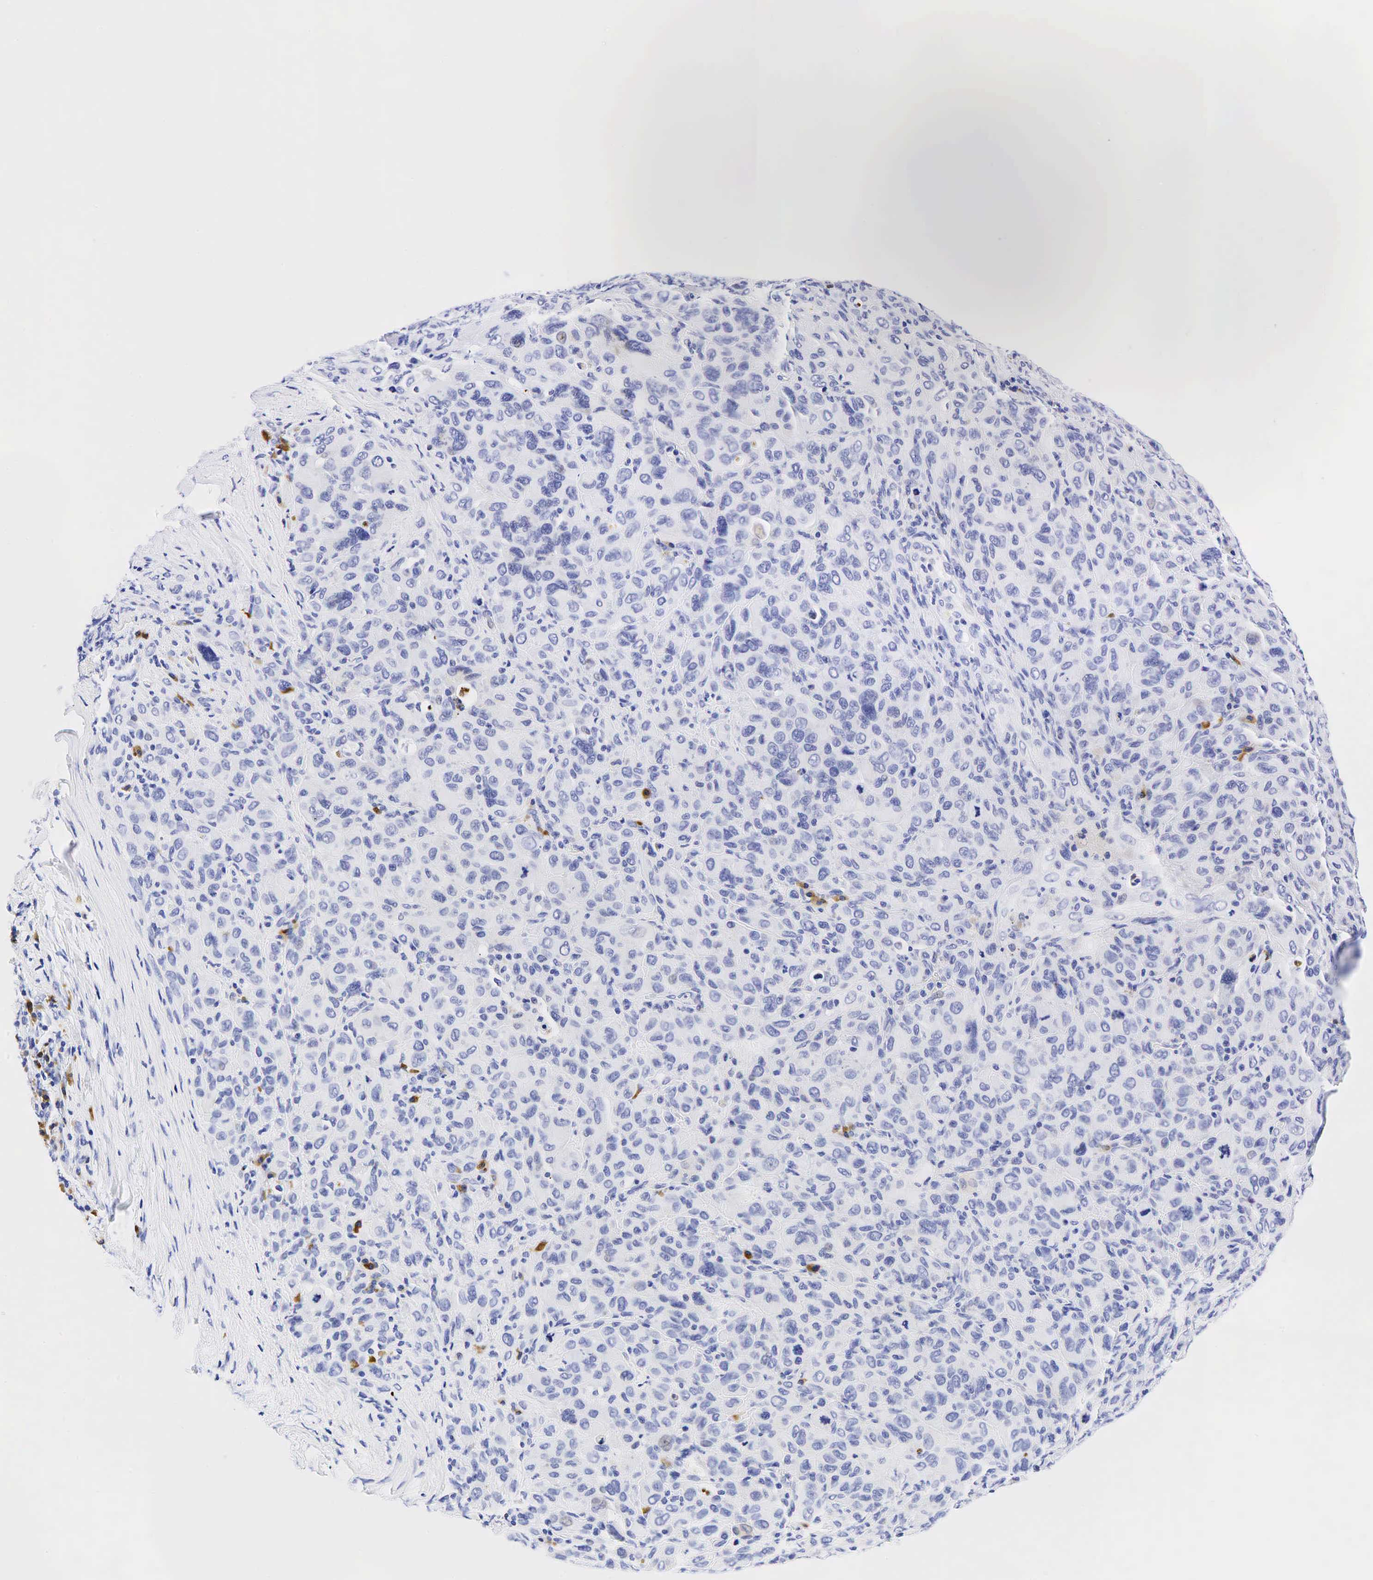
{"staining": {"intensity": "negative", "quantity": "none", "location": "none"}, "tissue": "melanoma", "cell_type": "Tumor cells", "image_type": "cancer", "snomed": [{"axis": "morphology", "description": "Malignant melanoma, Metastatic site"}, {"axis": "topography", "description": "Skin"}], "caption": "Image shows no significant protein staining in tumor cells of melanoma.", "gene": "CD79A", "patient": {"sex": "male", "age": 32}}